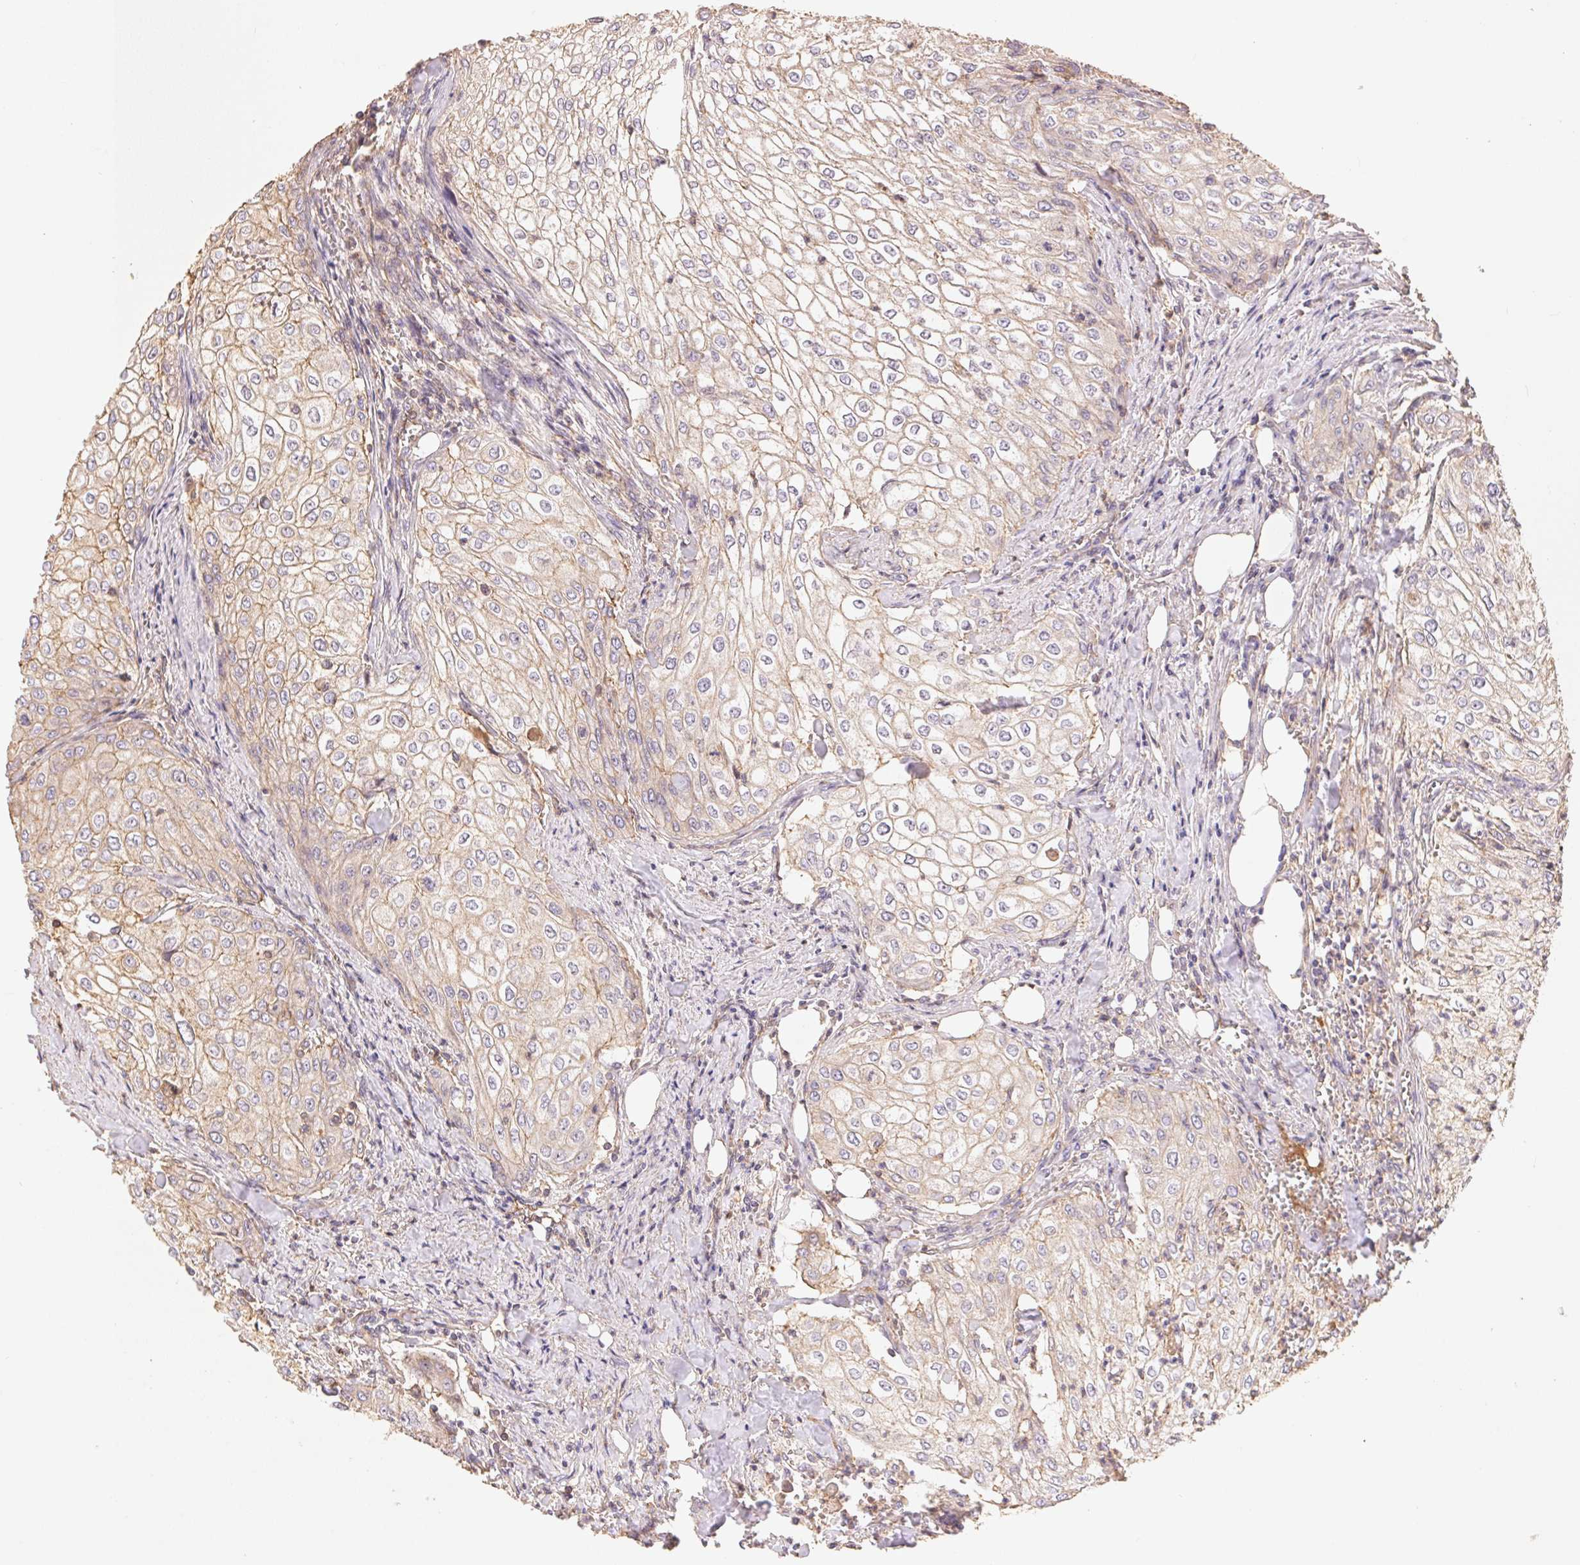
{"staining": {"intensity": "moderate", "quantity": ">75%", "location": "cytoplasmic/membranous"}, "tissue": "urothelial cancer", "cell_type": "Tumor cells", "image_type": "cancer", "snomed": [{"axis": "morphology", "description": "Urothelial carcinoma, High grade"}, {"axis": "topography", "description": "Urinary bladder"}], "caption": "DAB (3,3'-diaminobenzidine) immunohistochemical staining of human urothelial cancer exhibits moderate cytoplasmic/membranous protein expression in approximately >75% of tumor cells. Immunohistochemistry (ihc) stains the protein of interest in brown and the nuclei are stained blue.", "gene": "FRAS1", "patient": {"sex": "male", "age": 62}}